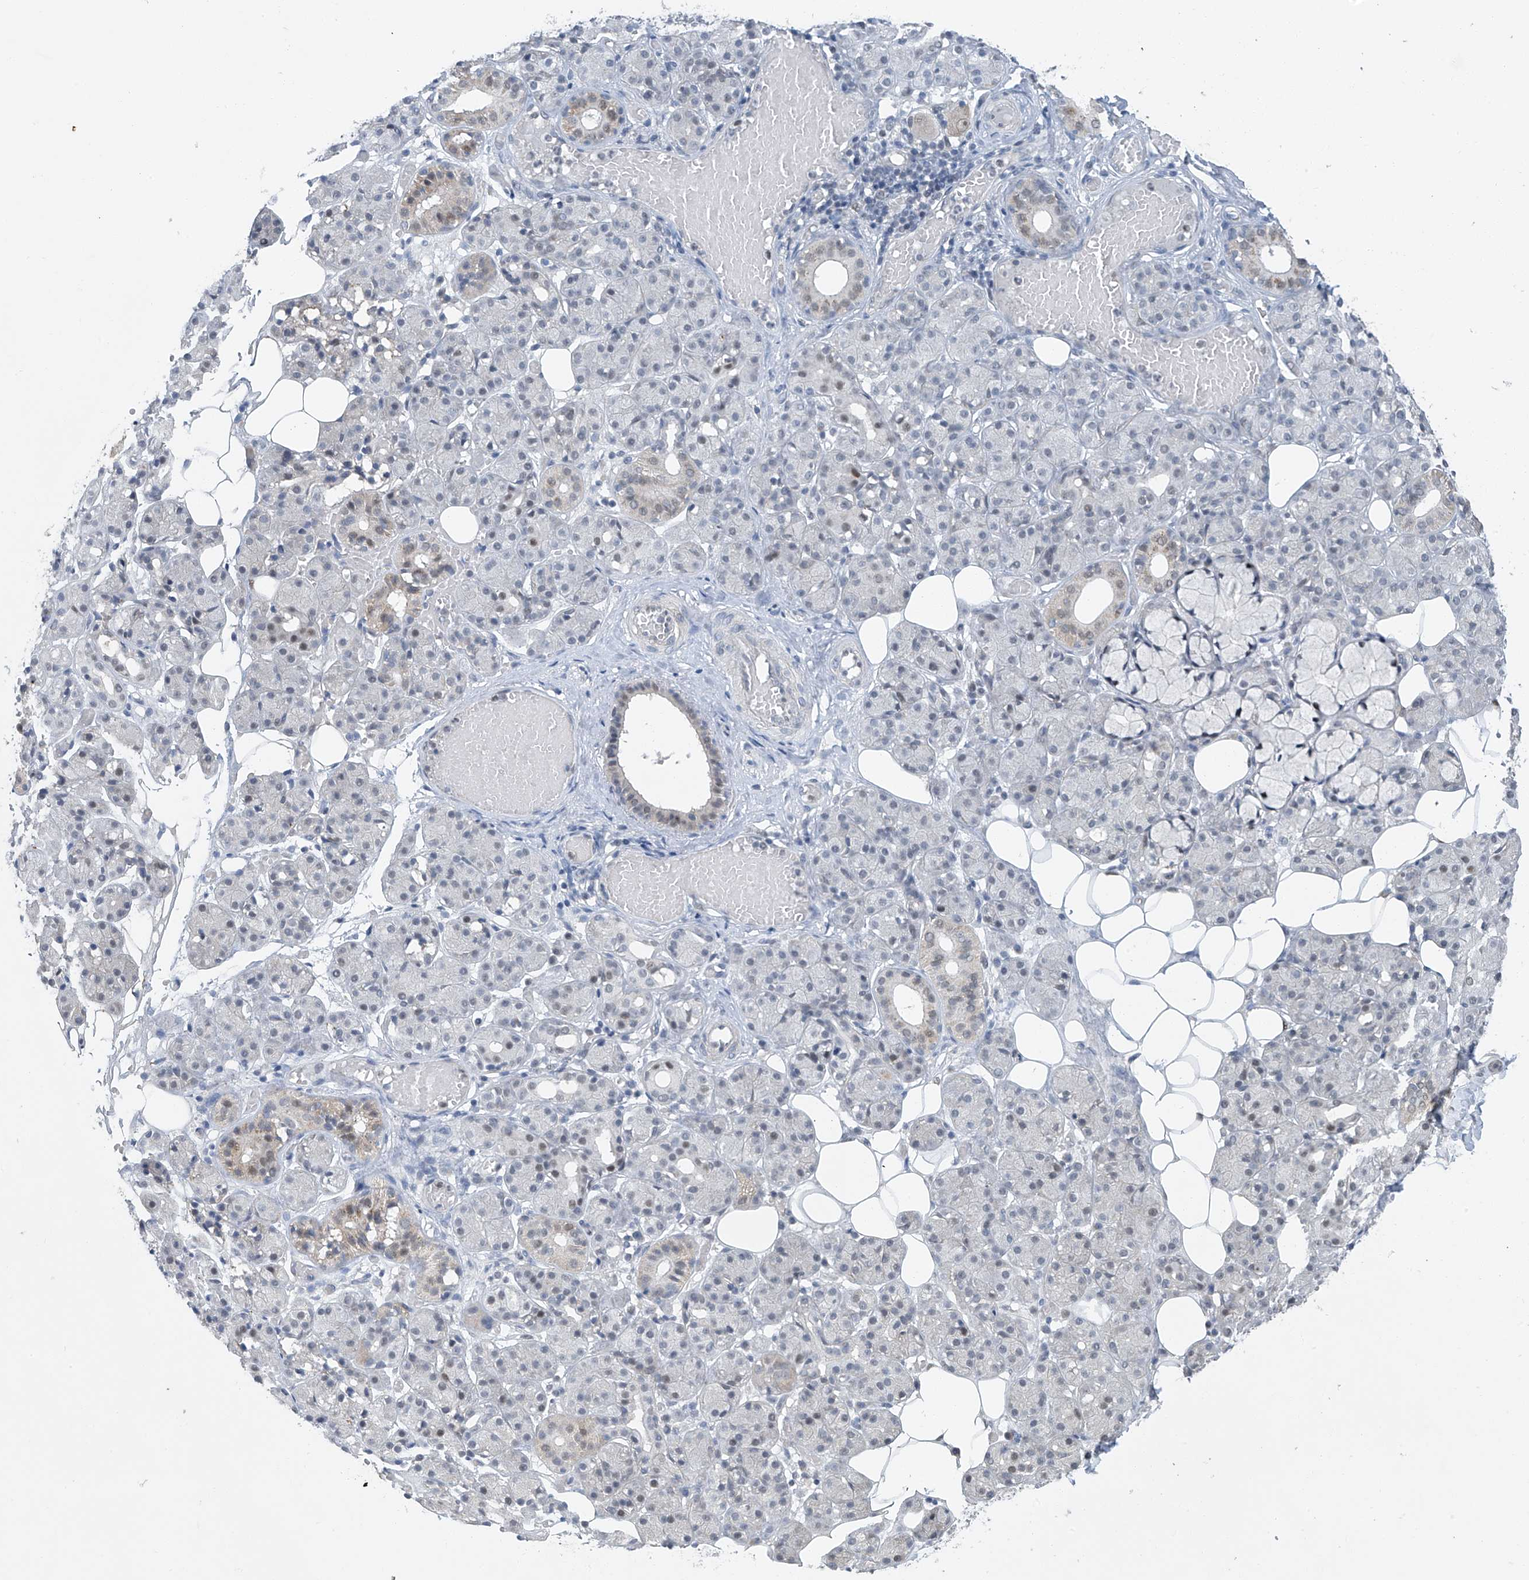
{"staining": {"intensity": "weak", "quantity": "<25%", "location": "cytoplasmic/membranous,nuclear"}, "tissue": "salivary gland", "cell_type": "Glandular cells", "image_type": "normal", "snomed": [{"axis": "morphology", "description": "Normal tissue, NOS"}, {"axis": "topography", "description": "Salivary gland"}], "caption": "Image shows no significant protein staining in glandular cells of benign salivary gland. (Immunohistochemistry, brightfield microscopy, high magnification).", "gene": "TAF8", "patient": {"sex": "male", "age": 63}}